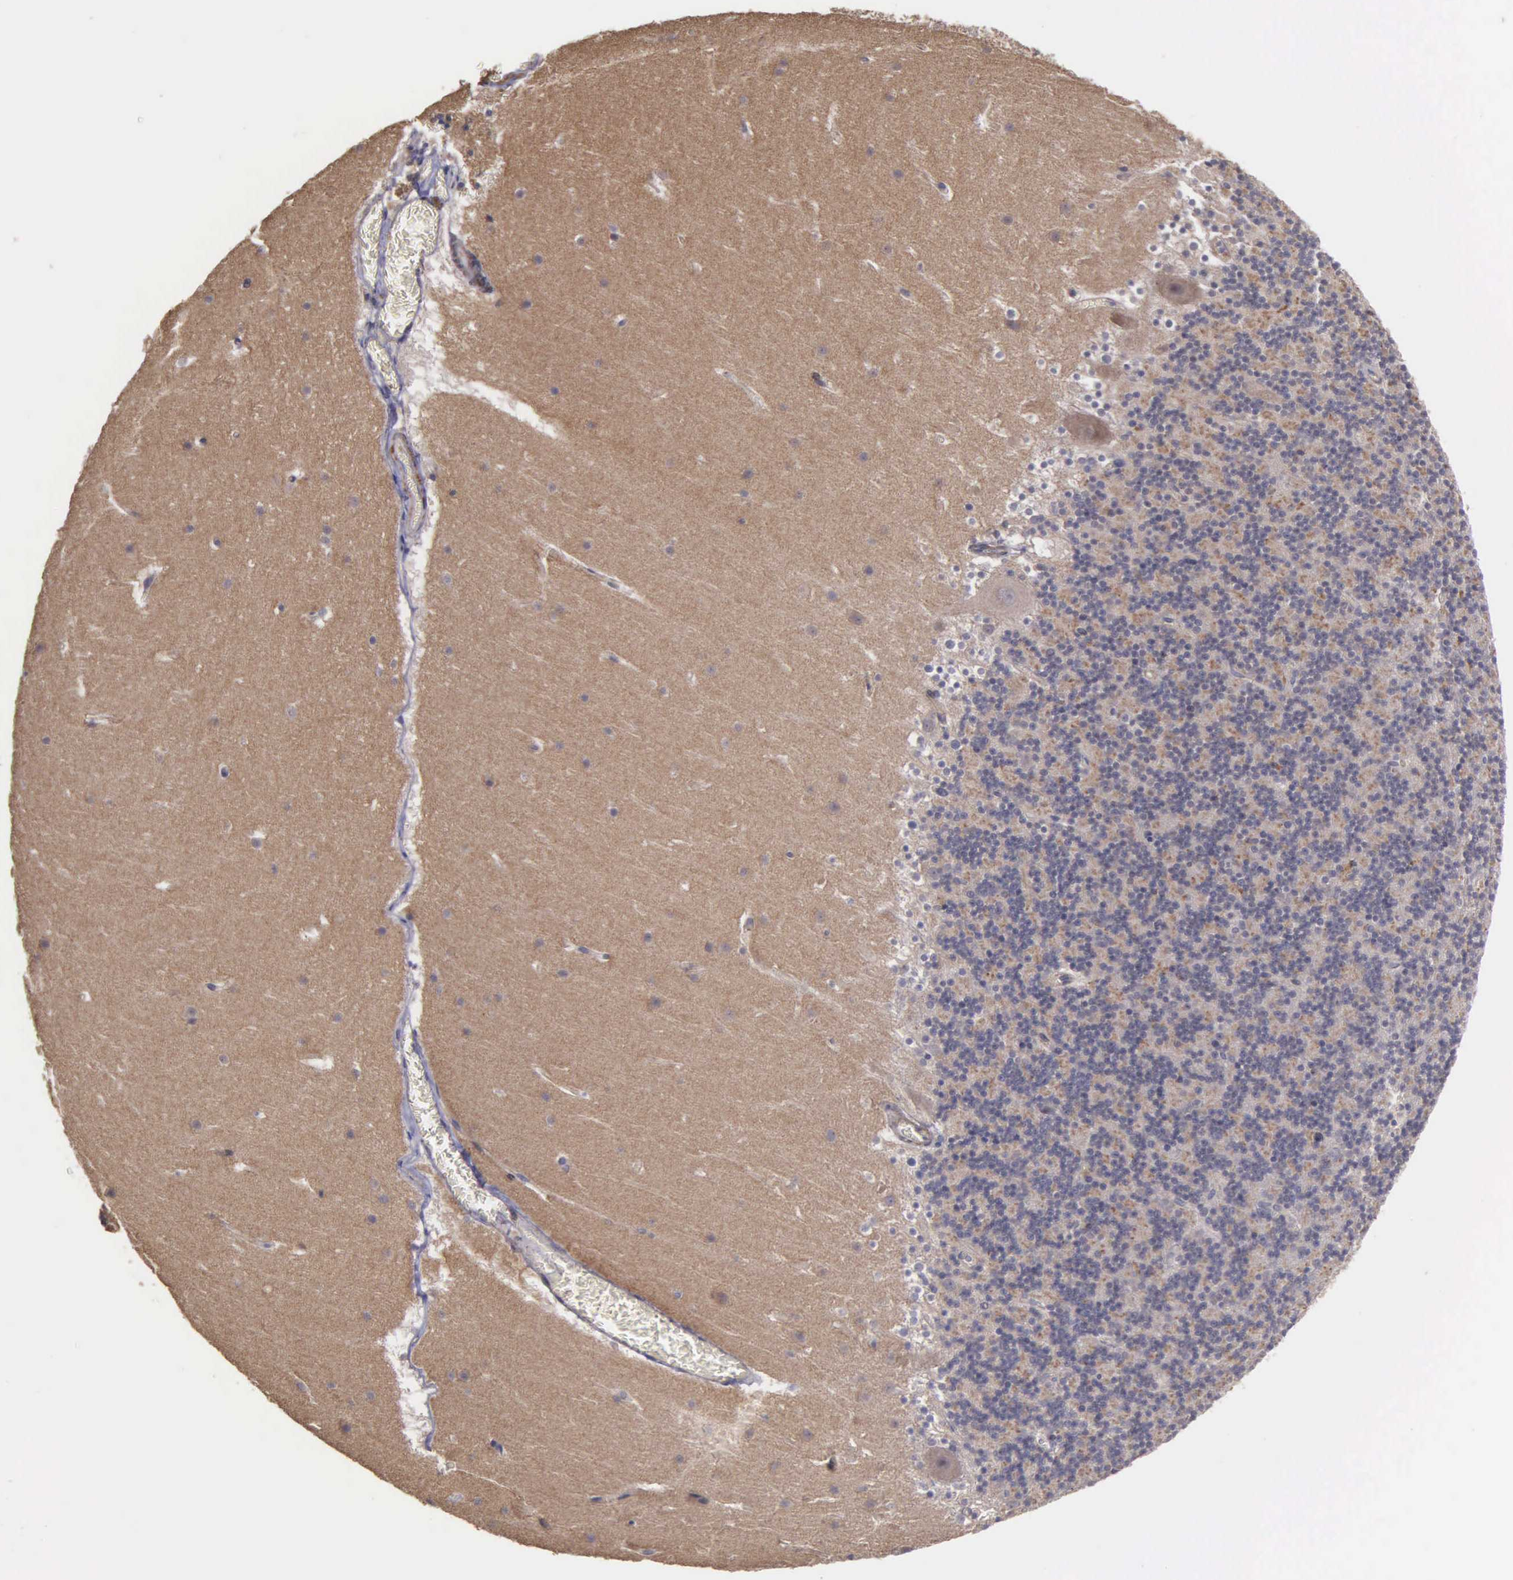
{"staining": {"intensity": "negative", "quantity": "none", "location": "none"}, "tissue": "cerebellum", "cell_type": "Cells in granular layer", "image_type": "normal", "snomed": [{"axis": "morphology", "description": "Normal tissue, NOS"}, {"axis": "topography", "description": "Cerebellum"}], "caption": "This micrograph is of unremarkable cerebellum stained with immunohistochemistry (IHC) to label a protein in brown with the nuclei are counter-stained blue. There is no positivity in cells in granular layer.", "gene": "RTL10", "patient": {"sex": "male", "age": 45}}